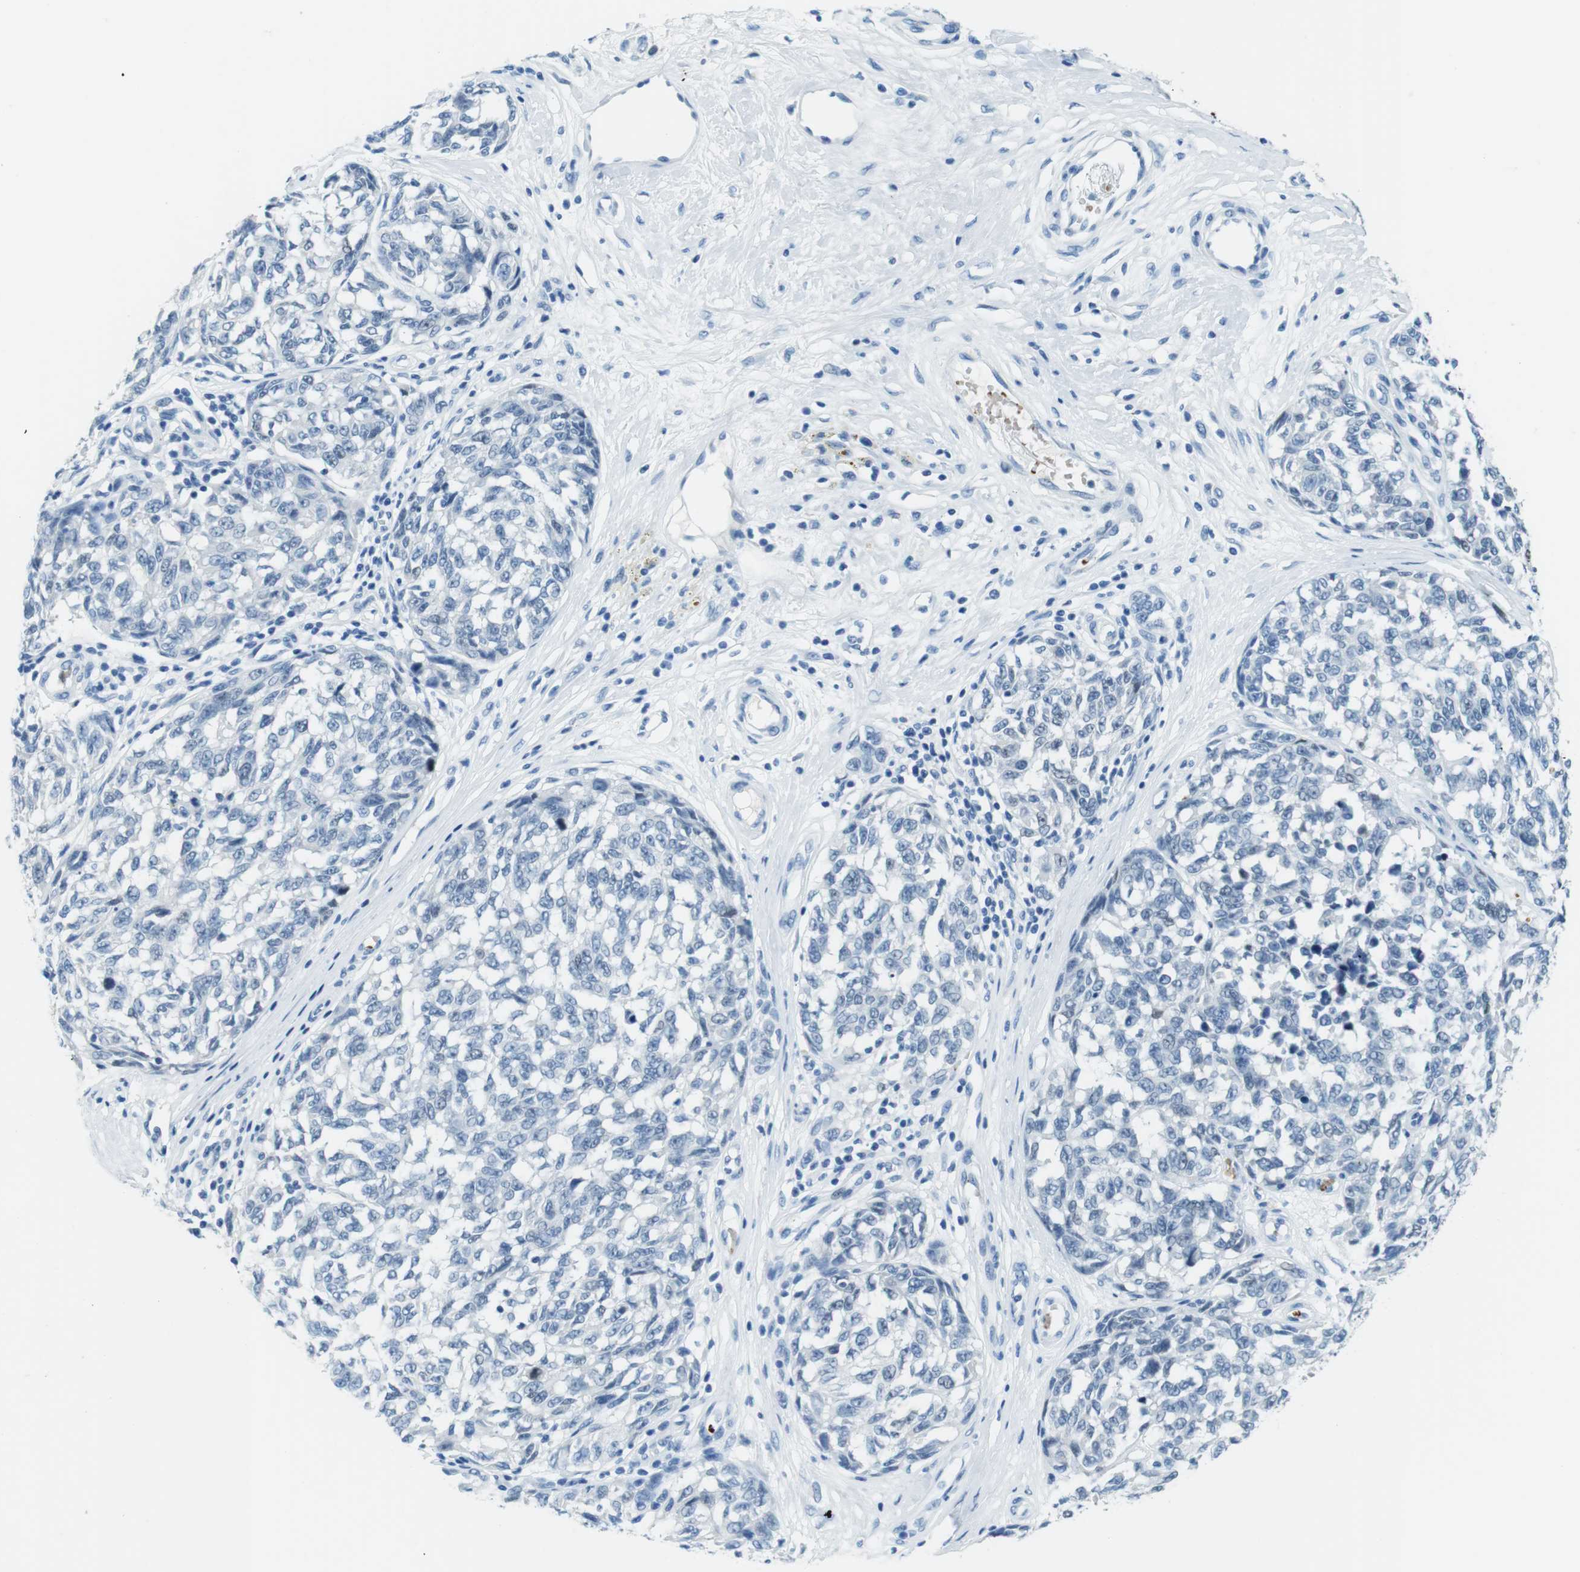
{"staining": {"intensity": "negative", "quantity": "none", "location": "none"}, "tissue": "melanoma", "cell_type": "Tumor cells", "image_type": "cancer", "snomed": [{"axis": "morphology", "description": "Malignant melanoma, NOS"}, {"axis": "topography", "description": "Skin"}], "caption": "This is an immunohistochemistry (IHC) photomicrograph of melanoma. There is no positivity in tumor cells.", "gene": "TFAP2C", "patient": {"sex": "female", "age": 64}}